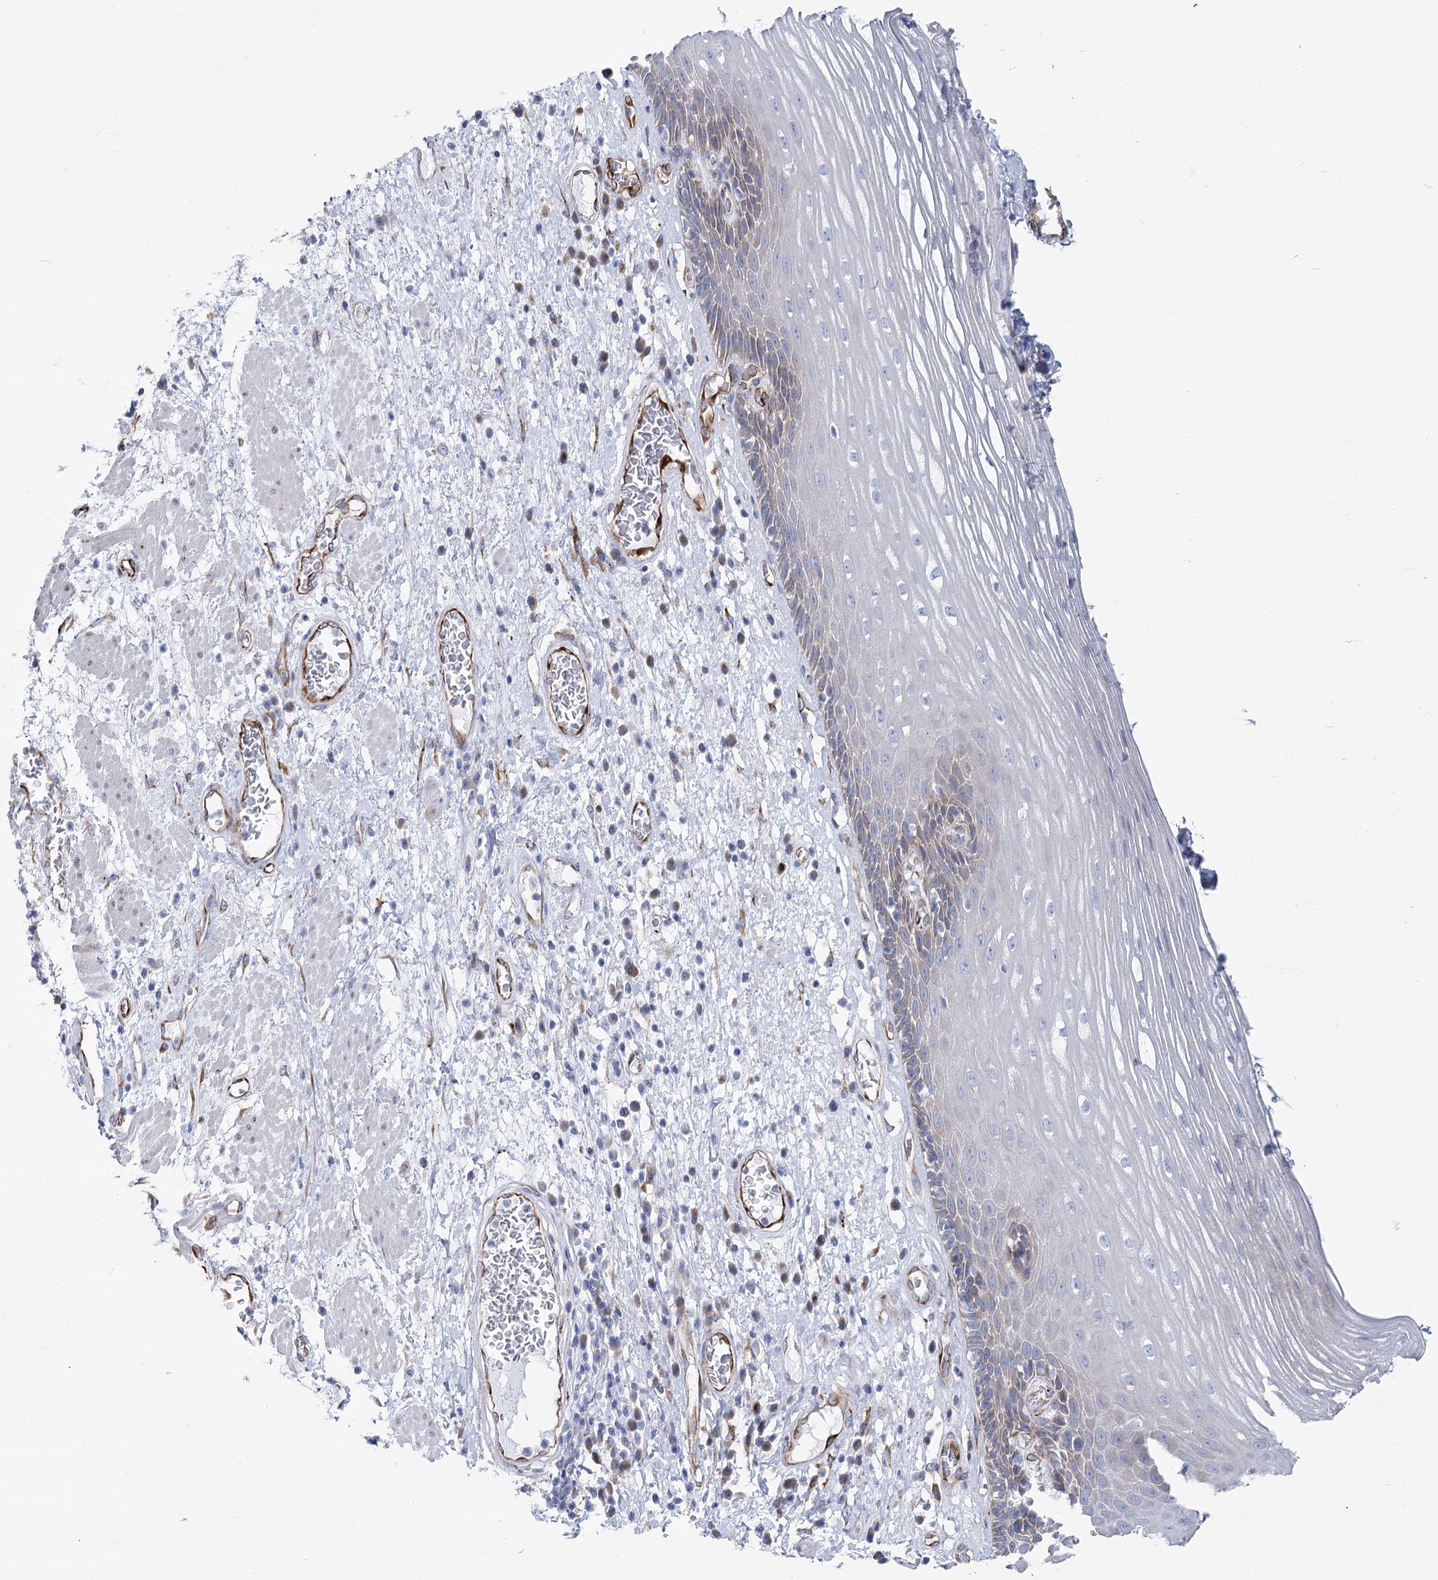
{"staining": {"intensity": "moderate", "quantity": "<25%", "location": "cytoplasmic/membranous"}, "tissue": "esophagus", "cell_type": "Squamous epithelial cells", "image_type": "normal", "snomed": [{"axis": "morphology", "description": "Normal tissue, NOS"}, {"axis": "morphology", "description": "Adenocarcinoma, NOS"}, {"axis": "topography", "description": "Esophagus"}], "caption": "Protein staining of benign esophagus shows moderate cytoplasmic/membranous positivity in about <25% of squamous epithelial cells. (DAB (3,3'-diaminobenzidine) IHC, brown staining for protein, blue staining for nuclei).", "gene": "YTHDC2", "patient": {"sex": "male", "age": 62}}